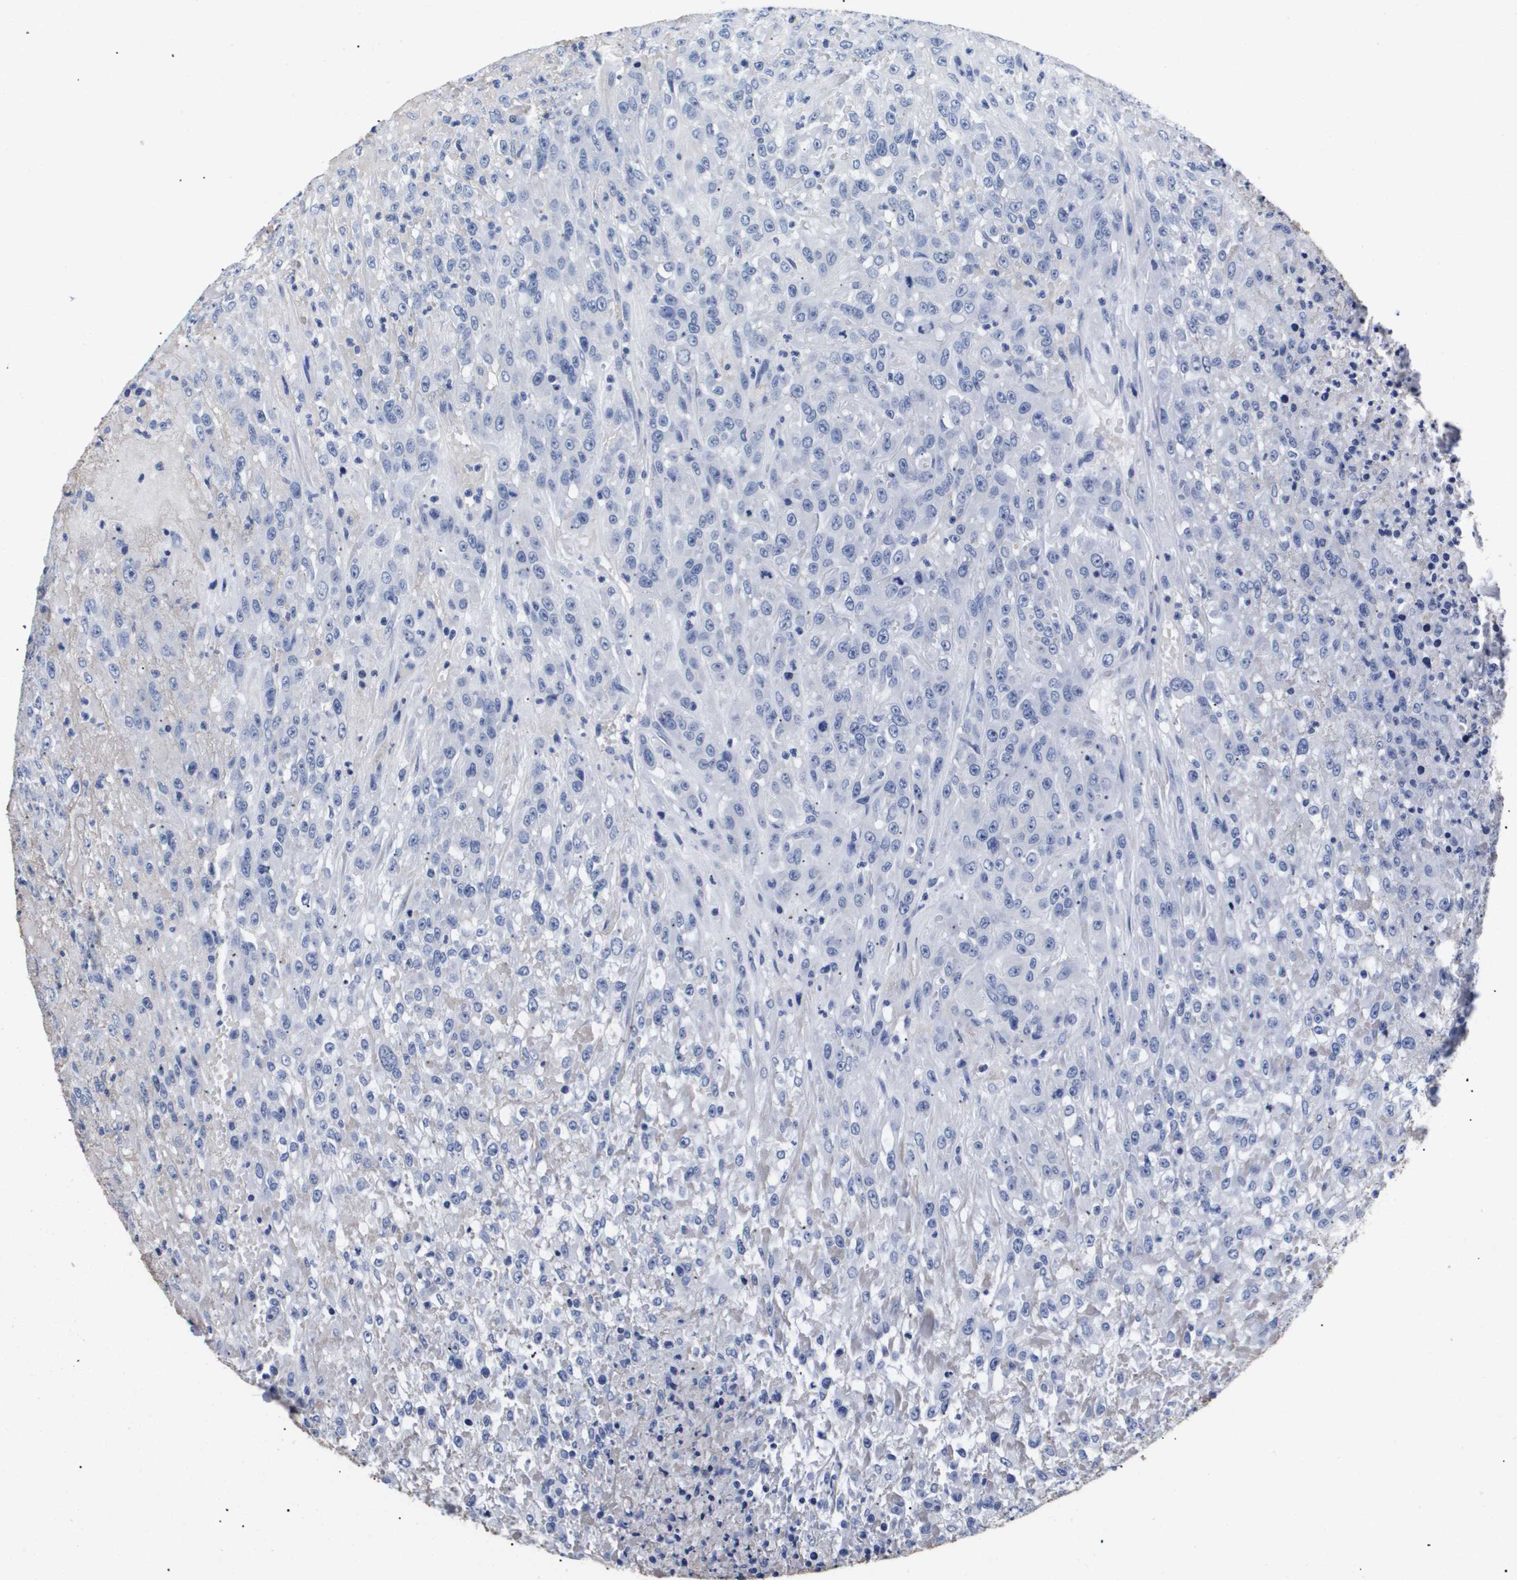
{"staining": {"intensity": "negative", "quantity": "none", "location": "none"}, "tissue": "urothelial cancer", "cell_type": "Tumor cells", "image_type": "cancer", "snomed": [{"axis": "morphology", "description": "Urothelial carcinoma, High grade"}, {"axis": "topography", "description": "Urinary bladder"}], "caption": "High magnification brightfield microscopy of urothelial cancer stained with DAB (3,3'-diaminobenzidine) (brown) and counterstained with hematoxylin (blue): tumor cells show no significant staining.", "gene": "ATP6V0A4", "patient": {"sex": "male", "age": 46}}